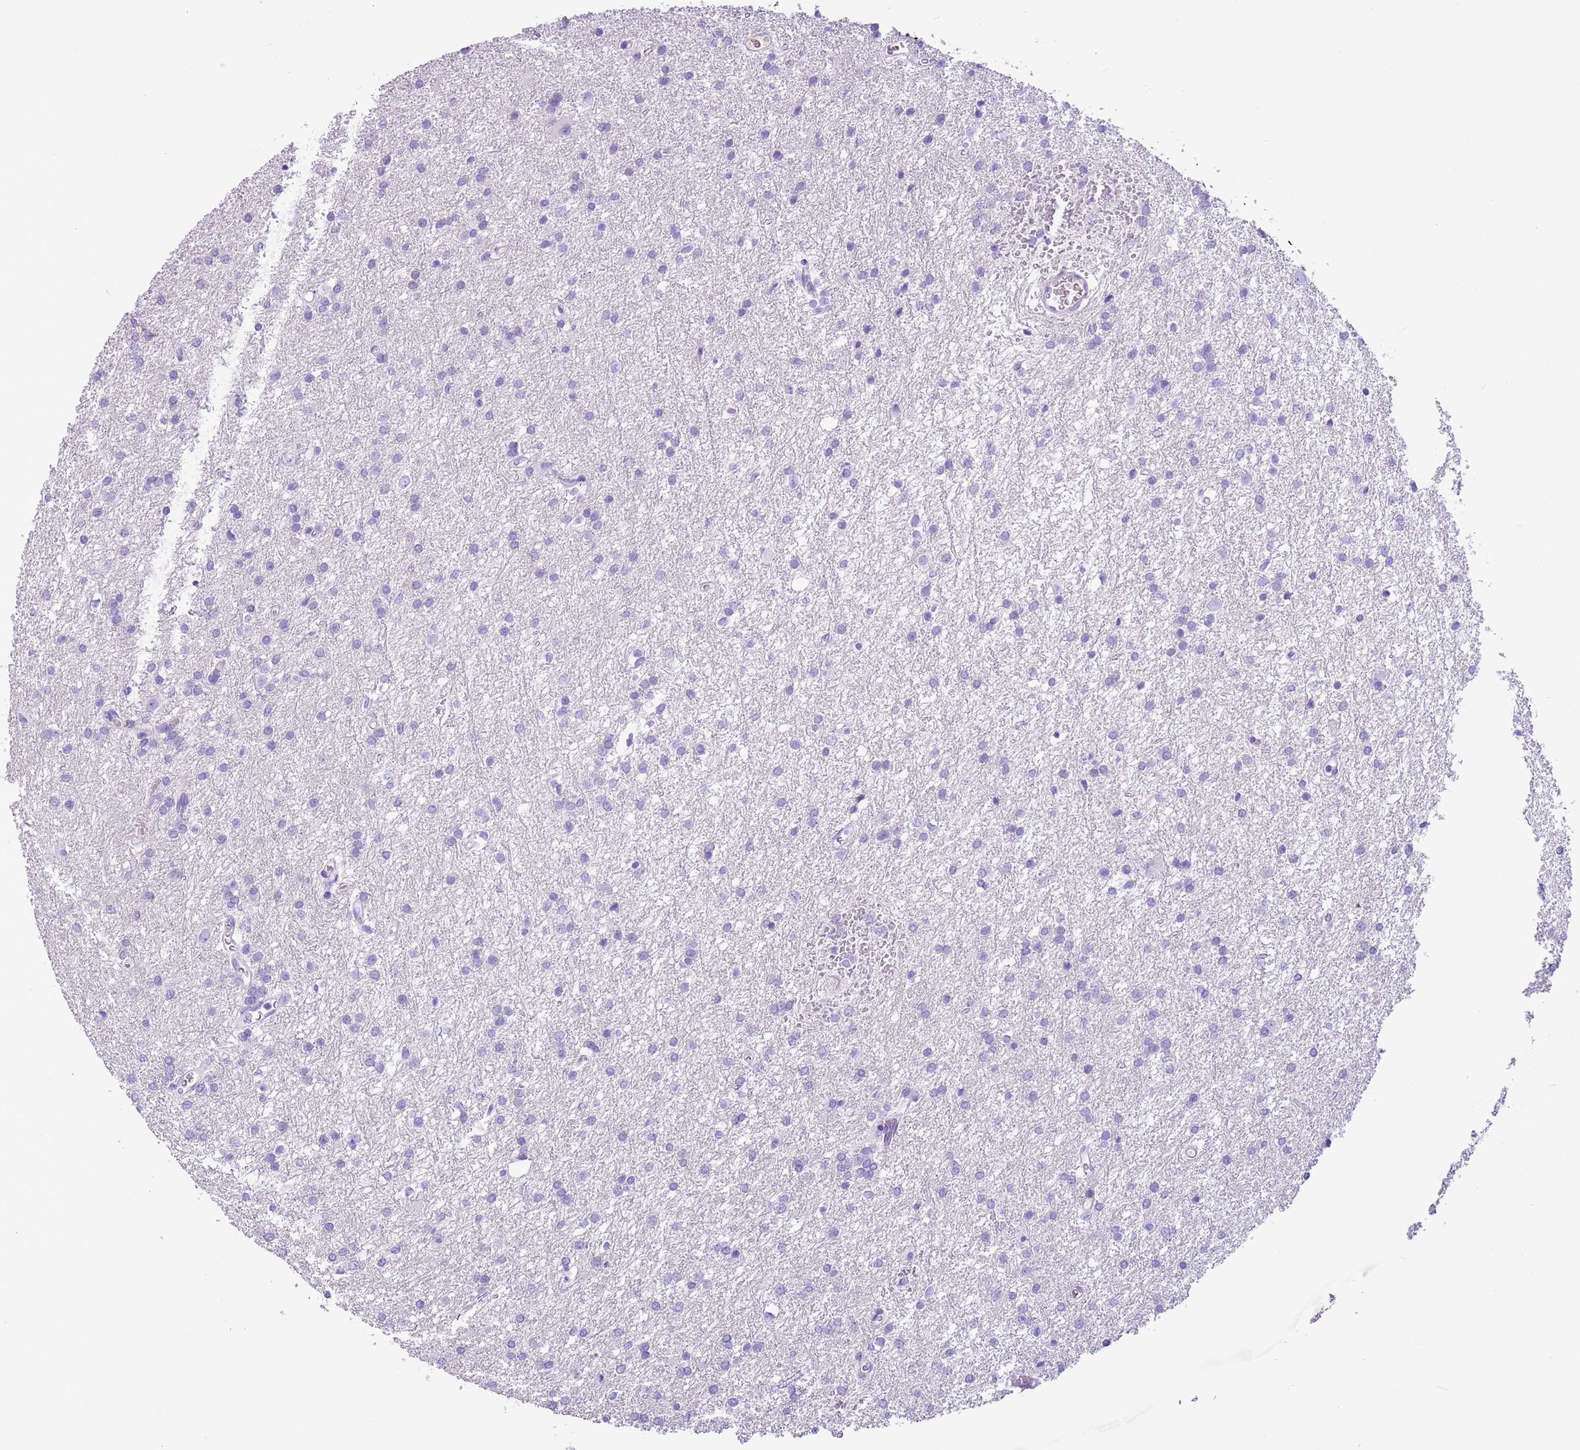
{"staining": {"intensity": "negative", "quantity": "none", "location": "none"}, "tissue": "glioma", "cell_type": "Tumor cells", "image_type": "cancer", "snomed": [{"axis": "morphology", "description": "Glioma, malignant, High grade"}, {"axis": "topography", "description": "Brain"}], "caption": "A high-resolution histopathology image shows IHC staining of malignant glioma (high-grade), which shows no significant staining in tumor cells.", "gene": "TBC1D10B", "patient": {"sex": "female", "age": 50}}